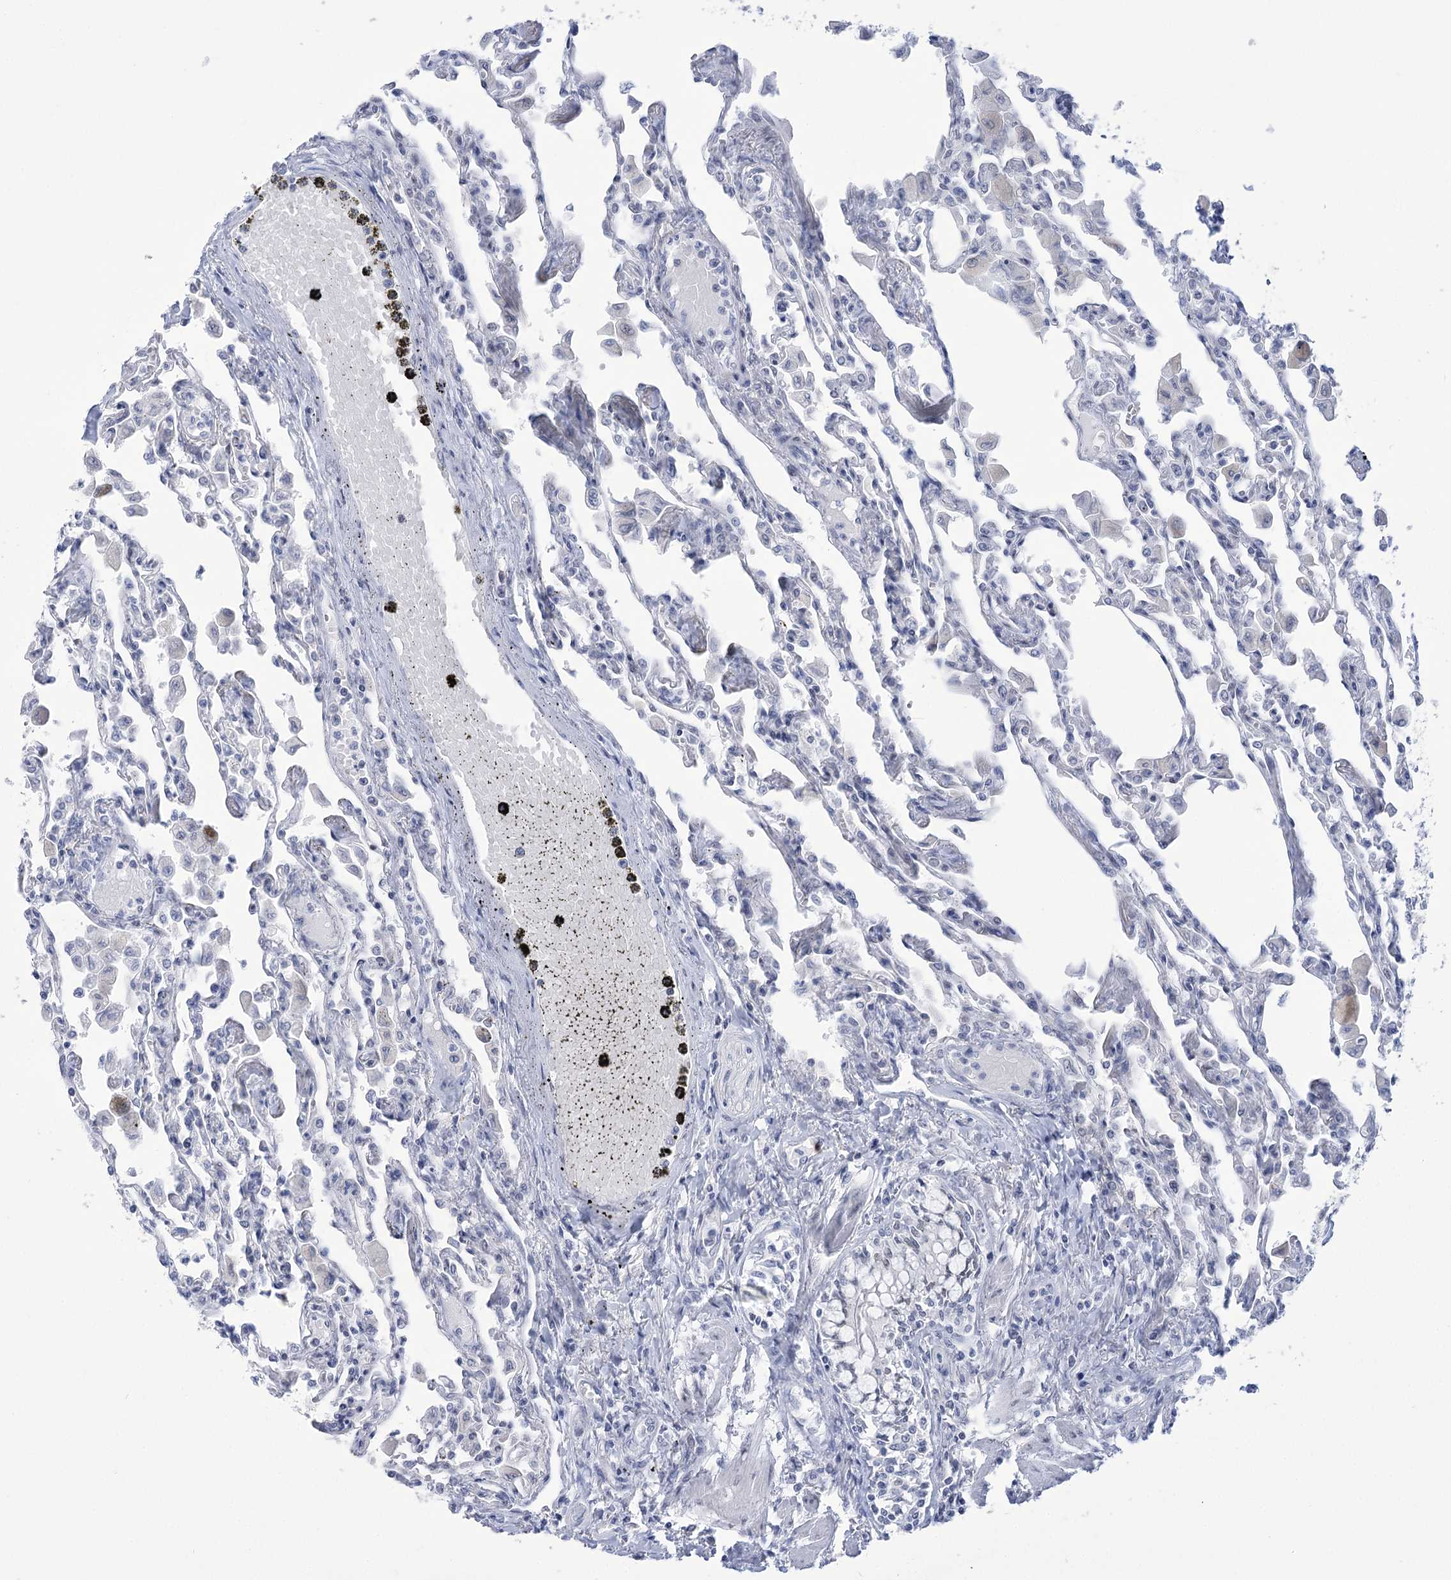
{"staining": {"intensity": "negative", "quantity": "none", "location": "none"}, "tissue": "lung", "cell_type": "Alveolar cells", "image_type": "normal", "snomed": [{"axis": "morphology", "description": "Normal tissue, NOS"}, {"axis": "topography", "description": "Bronchus"}, {"axis": "topography", "description": "Lung"}], "caption": "Immunohistochemistry photomicrograph of unremarkable human lung stained for a protein (brown), which demonstrates no expression in alveolar cells.", "gene": "HORMAD1", "patient": {"sex": "female", "age": 49}}